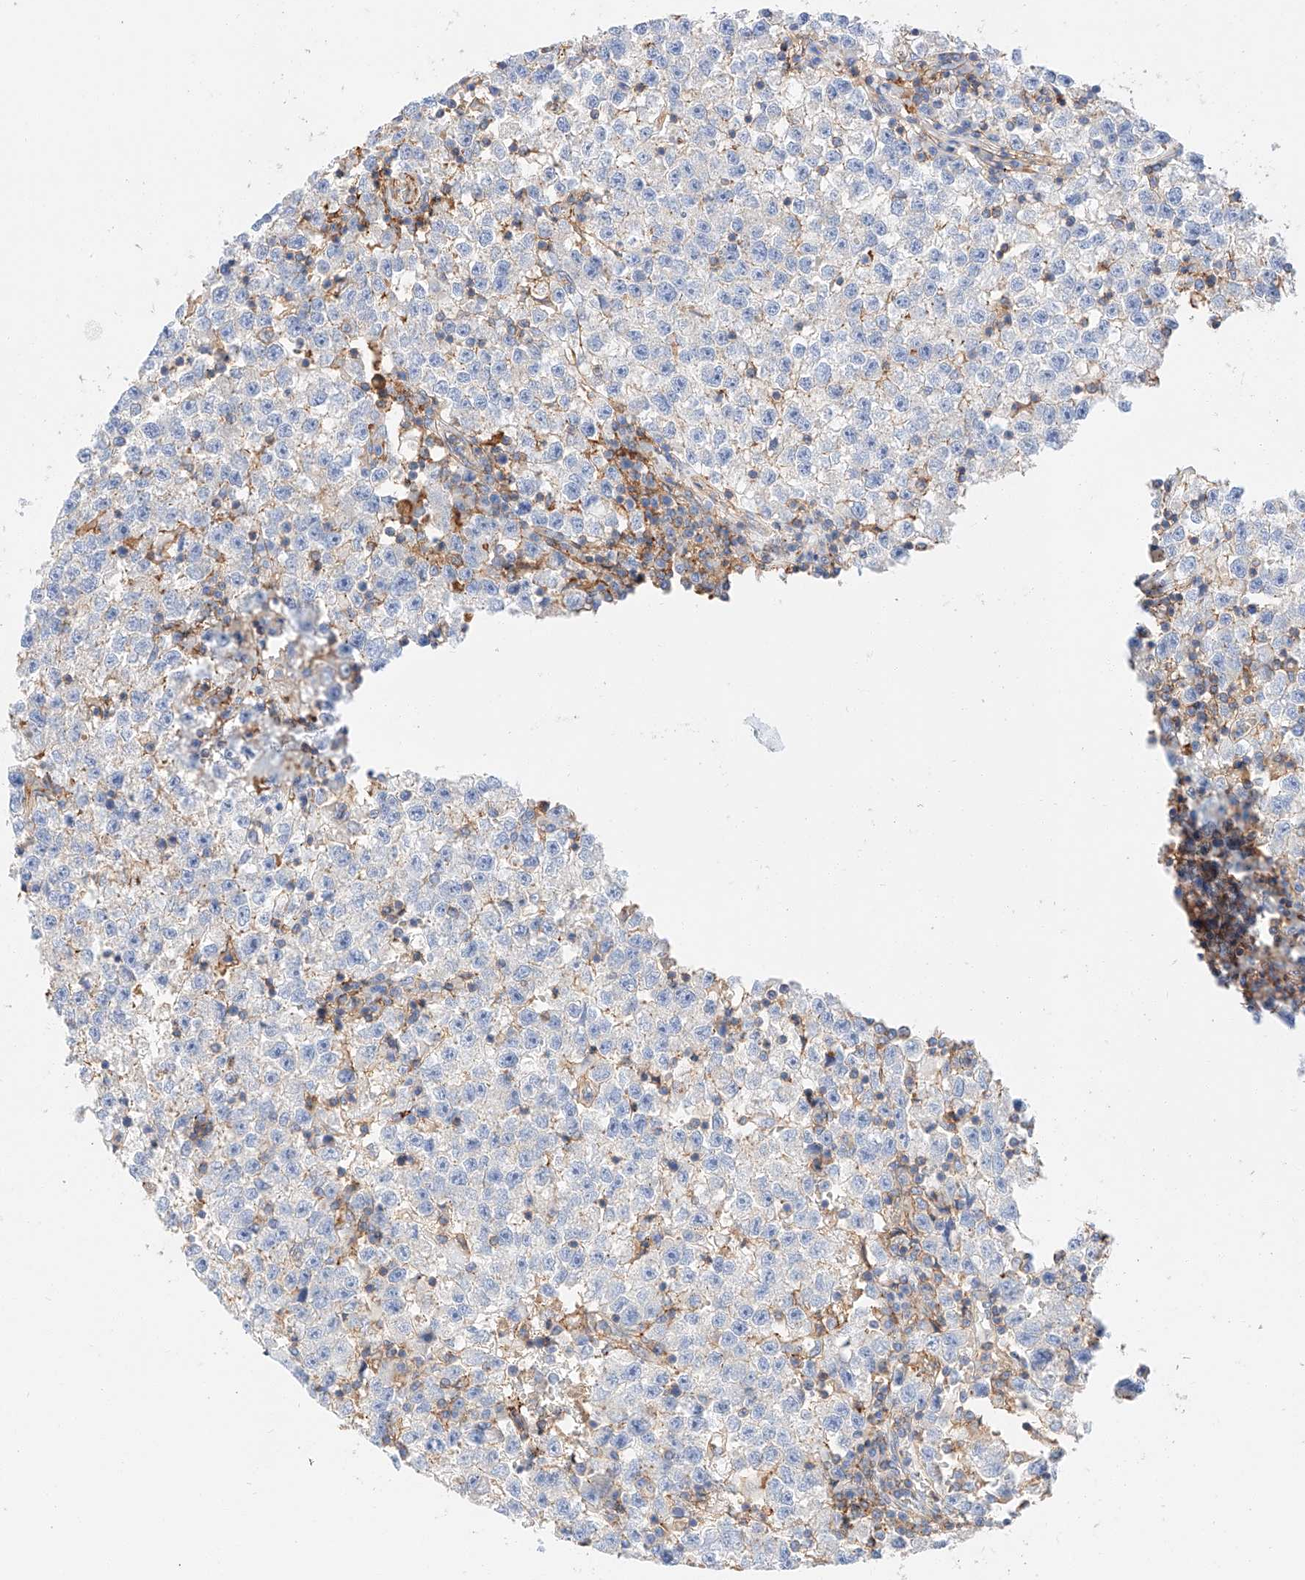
{"staining": {"intensity": "negative", "quantity": "none", "location": "none"}, "tissue": "testis cancer", "cell_type": "Tumor cells", "image_type": "cancer", "snomed": [{"axis": "morphology", "description": "Seminoma, NOS"}, {"axis": "topography", "description": "Testis"}], "caption": "Testis seminoma stained for a protein using immunohistochemistry (IHC) displays no expression tumor cells.", "gene": "HAUS4", "patient": {"sex": "male", "age": 22}}